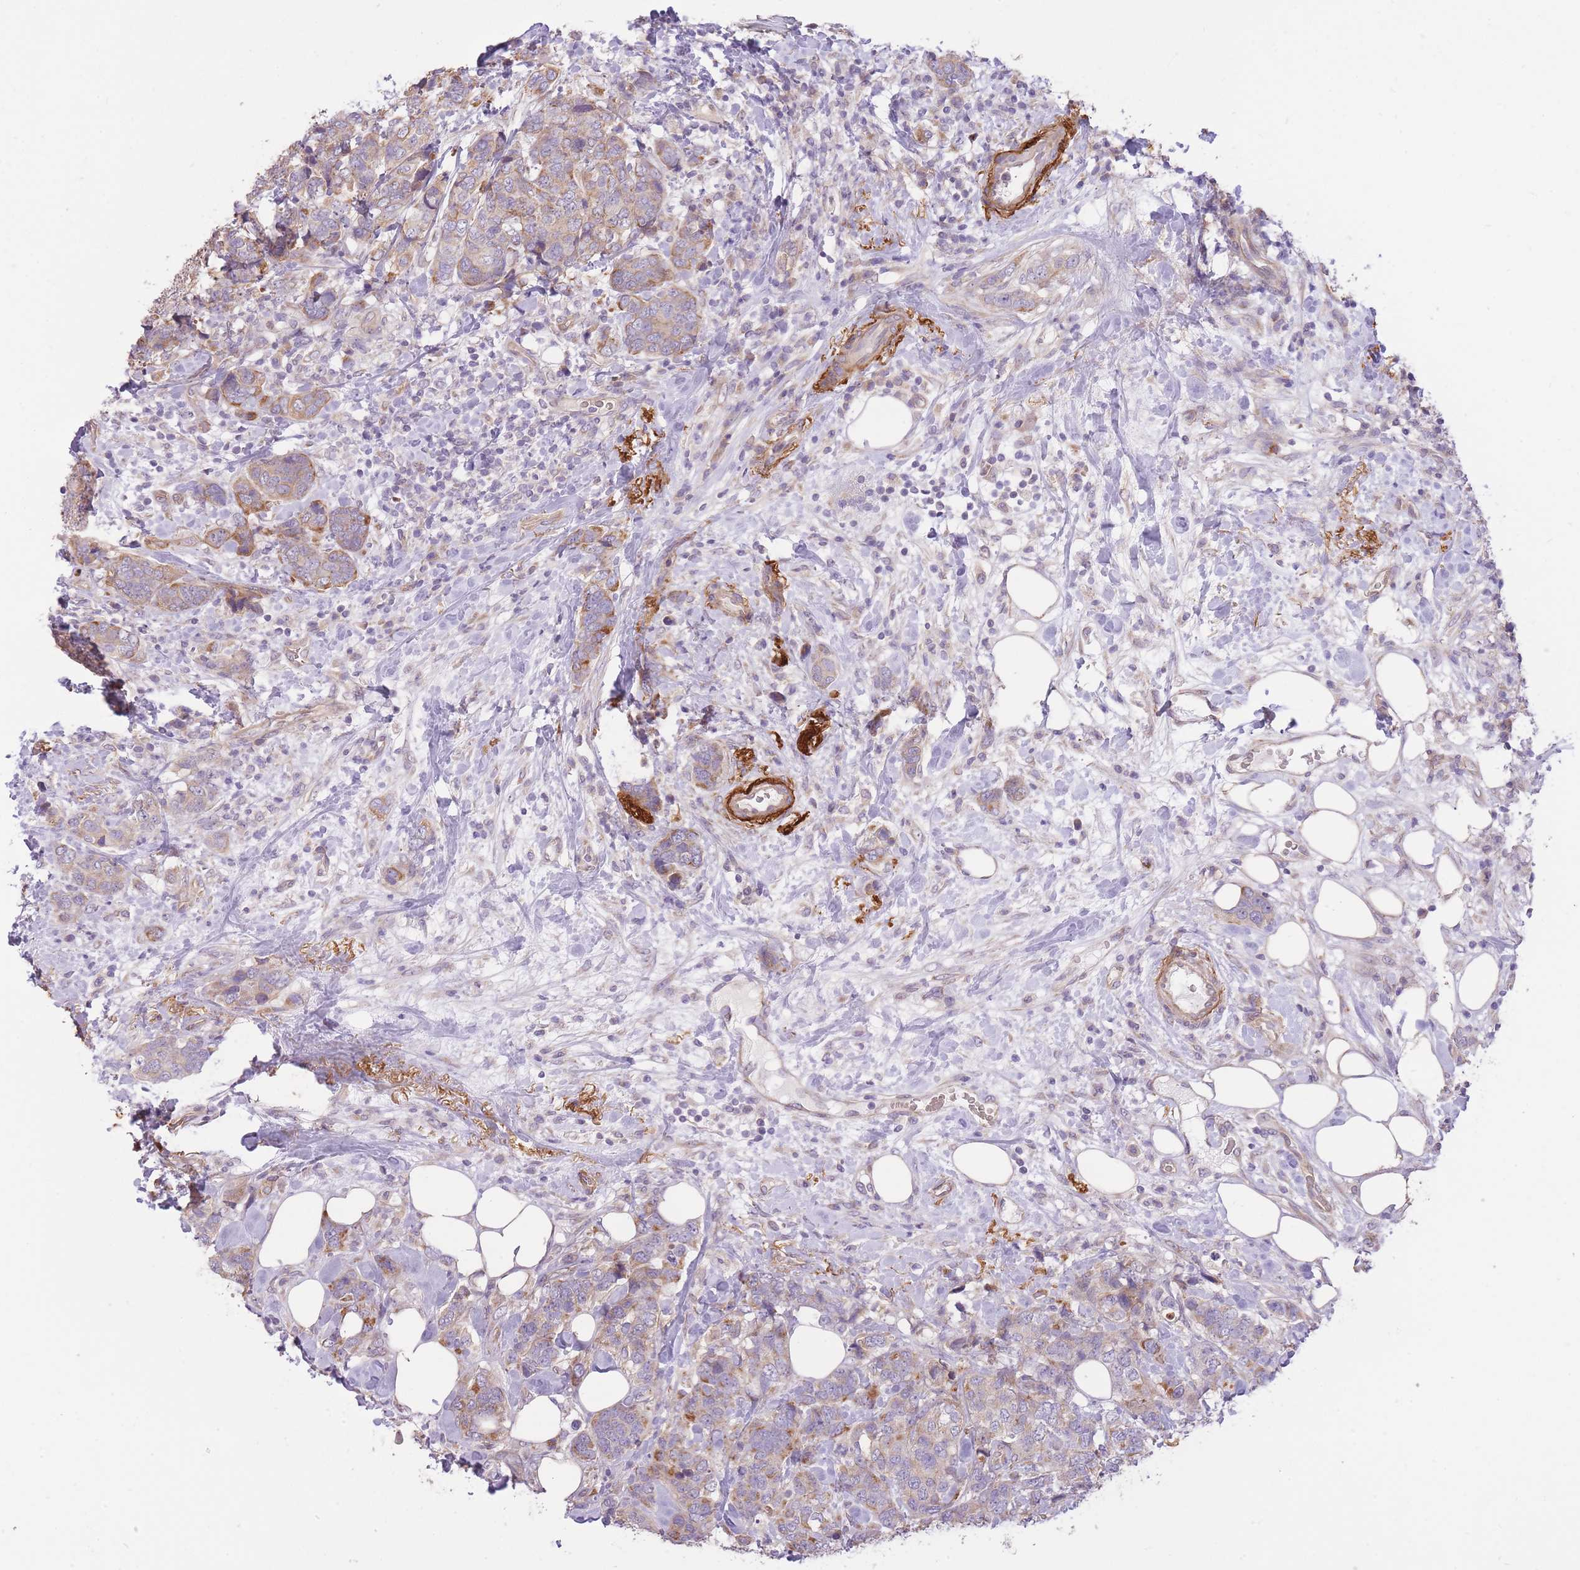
{"staining": {"intensity": "moderate", "quantity": "<25%", "location": "cytoplasmic/membranous"}, "tissue": "breast cancer", "cell_type": "Tumor cells", "image_type": "cancer", "snomed": [{"axis": "morphology", "description": "Lobular carcinoma"}, {"axis": "topography", "description": "Breast"}], "caption": "Immunohistochemical staining of human breast cancer (lobular carcinoma) exhibits moderate cytoplasmic/membranous protein expression in about <25% of tumor cells. (DAB (3,3'-diaminobenzidine) = brown stain, brightfield microscopy at high magnification).", "gene": "REV1", "patient": {"sex": "female", "age": 59}}